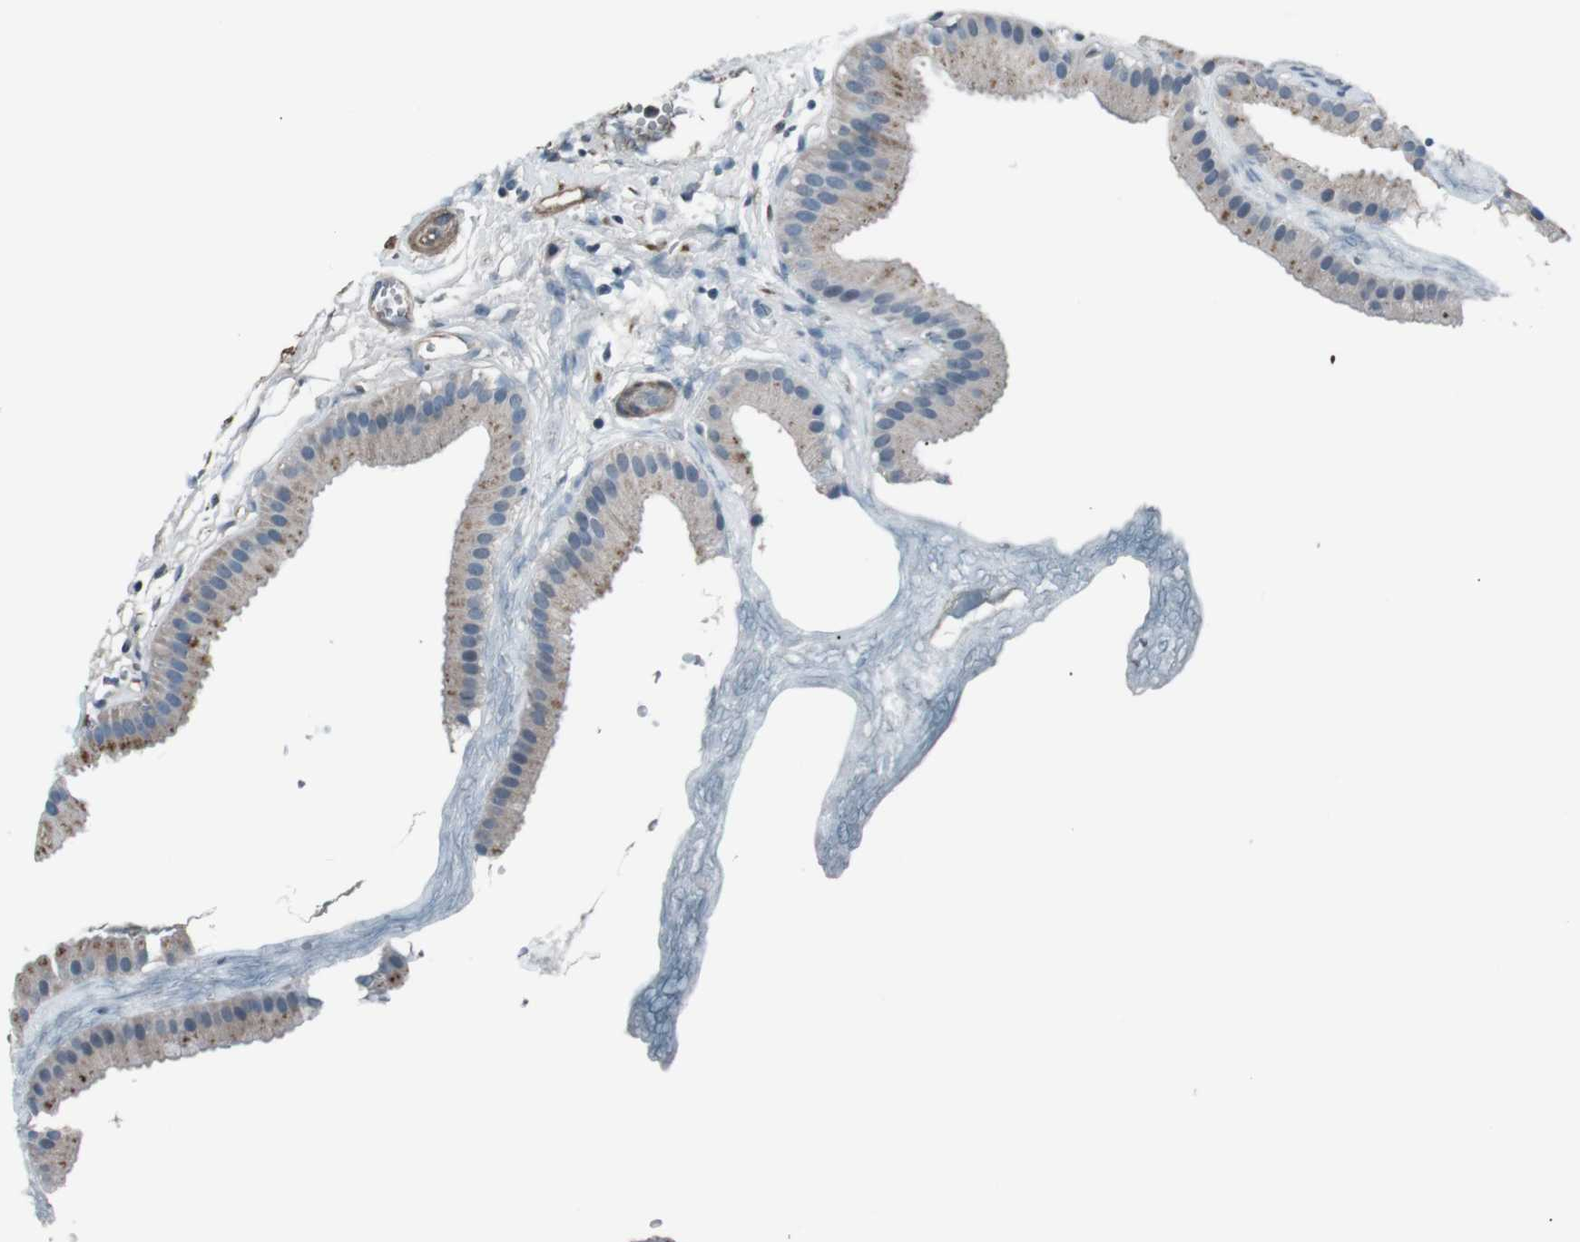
{"staining": {"intensity": "weak", "quantity": ">75%", "location": "cytoplasmic/membranous"}, "tissue": "gallbladder", "cell_type": "Glandular cells", "image_type": "normal", "snomed": [{"axis": "morphology", "description": "Normal tissue, NOS"}, {"axis": "topography", "description": "Gallbladder"}], "caption": "DAB (3,3'-diaminobenzidine) immunohistochemical staining of normal human gallbladder reveals weak cytoplasmic/membranous protein staining in approximately >75% of glandular cells. (DAB IHC, brown staining for protein, blue staining for nuclei).", "gene": "PDLIM5", "patient": {"sex": "female", "age": 64}}